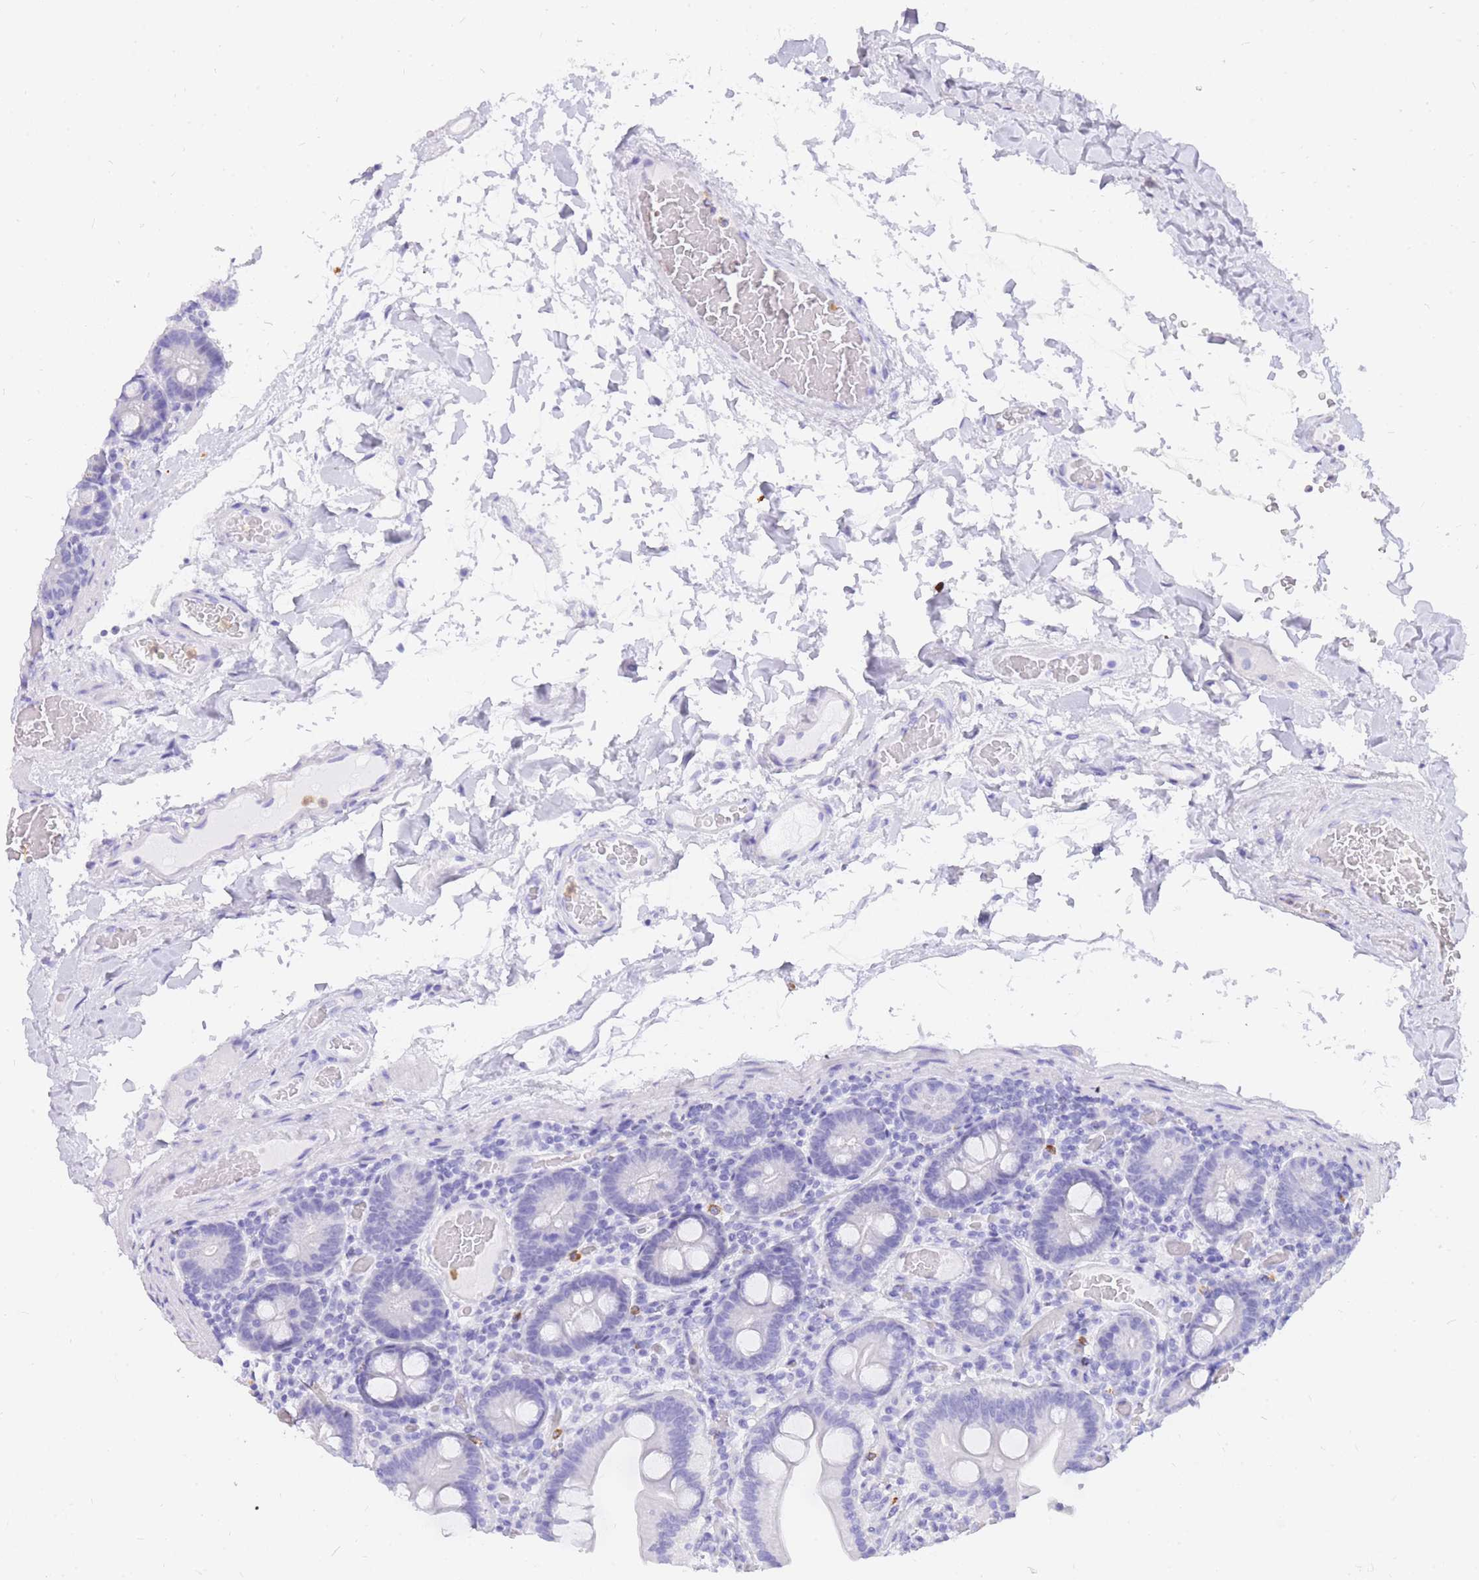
{"staining": {"intensity": "negative", "quantity": "none", "location": "none"}, "tissue": "duodenum", "cell_type": "Glandular cells", "image_type": "normal", "snomed": [{"axis": "morphology", "description": "Normal tissue, NOS"}, {"axis": "topography", "description": "Duodenum"}], "caption": "Micrograph shows no significant protein positivity in glandular cells of normal duodenum.", "gene": "HERC1", "patient": {"sex": "male", "age": 55}}